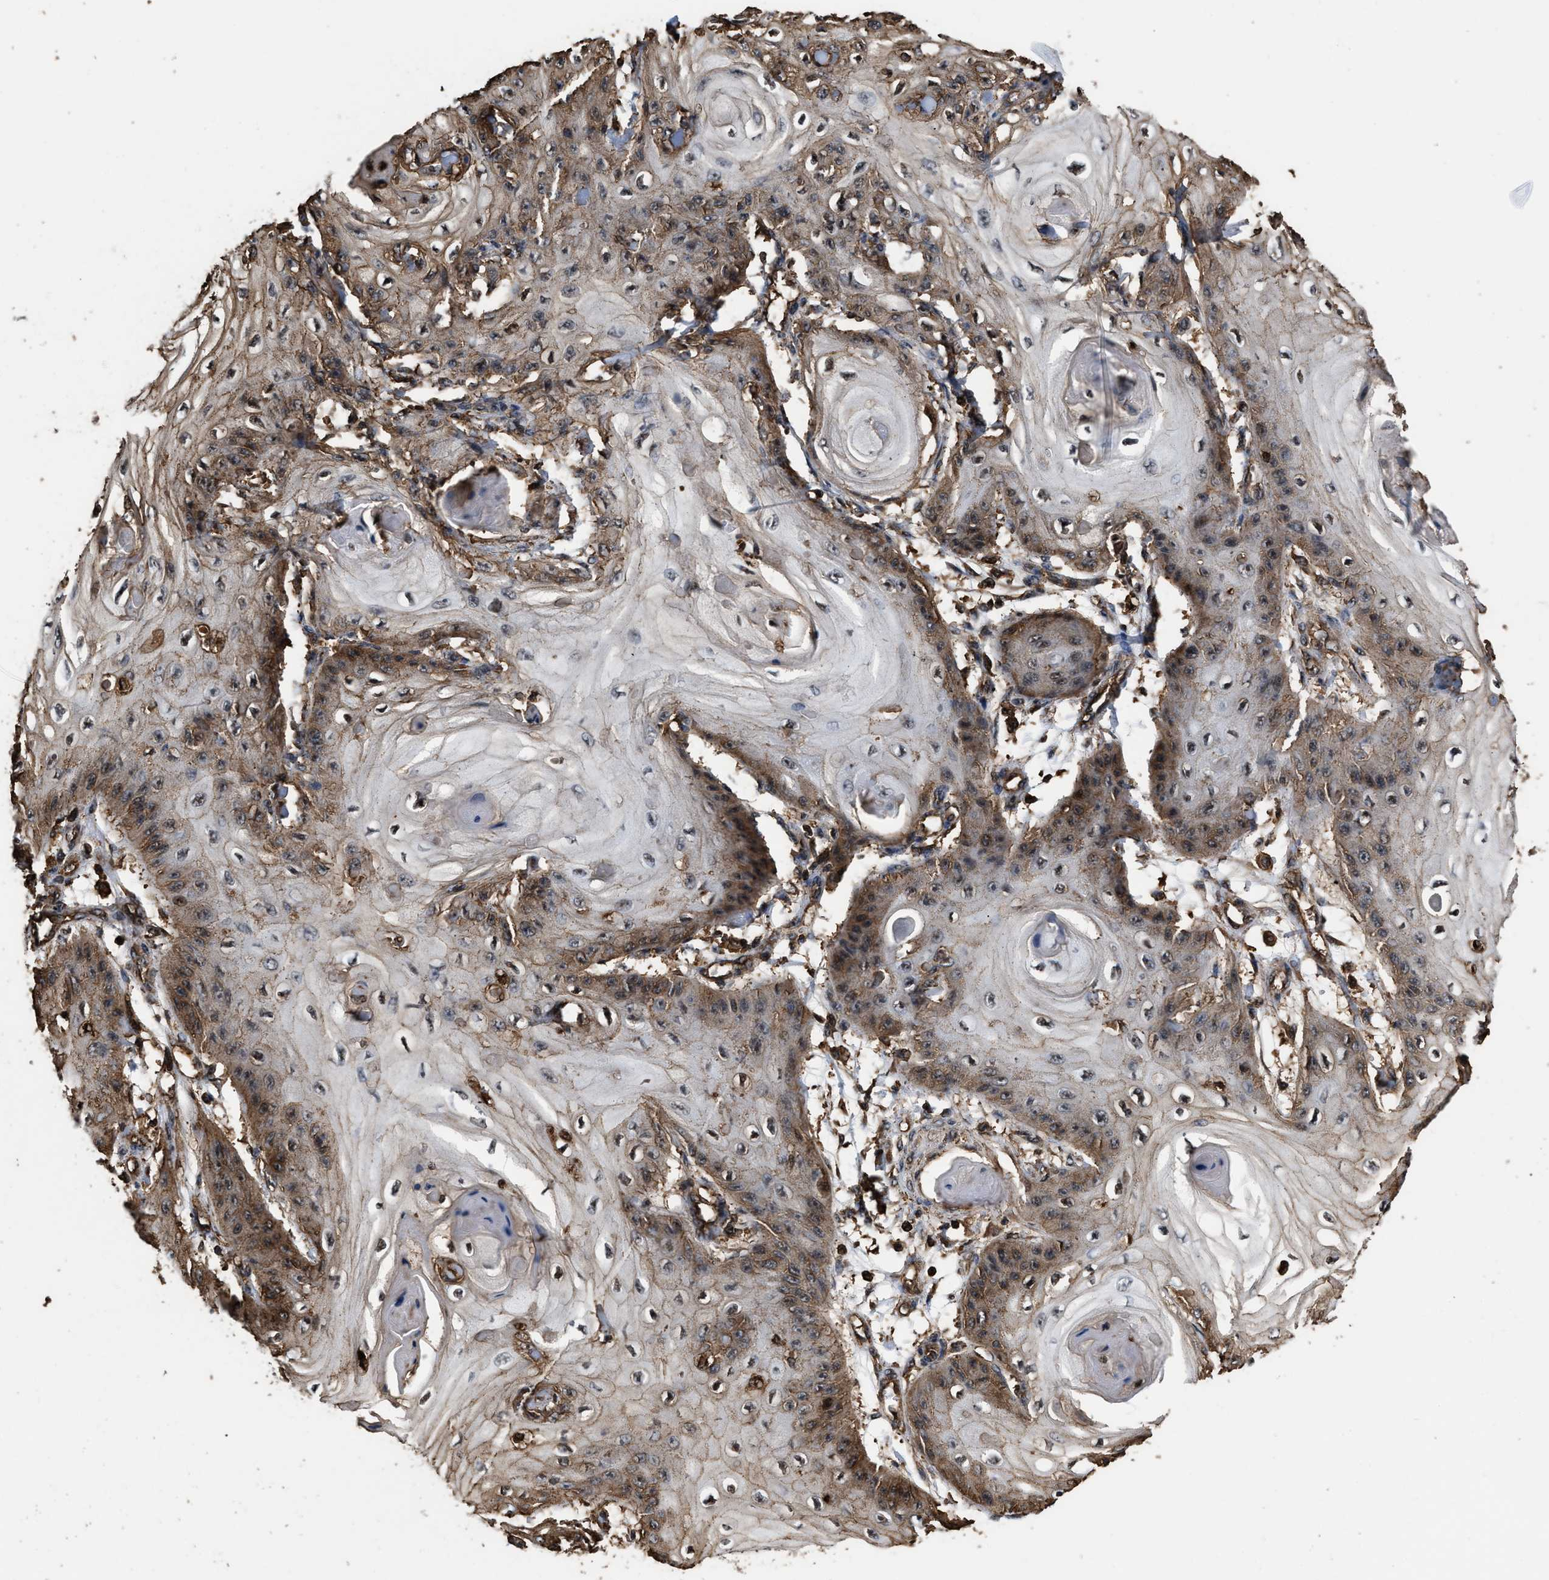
{"staining": {"intensity": "moderate", "quantity": "25%-75%", "location": "cytoplasmic/membranous"}, "tissue": "skin cancer", "cell_type": "Tumor cells", "image_type": "cancer", "snomed": [{"axis": "morphology", "description": "Squamous cell carcinoma, NOS"}, {"axis": "topography", "description": "Skin"}], "caption": "A high-resolution image shows immunohistochemistry staining of skin cancer, which exhibits moderate cytoplasmic/membranous staining in approximately 25%-75% of tumor cells. The staining was performed using DAB (3,3'-diaminobenzidine) to visualize the protein expression in brown, while the nuclei were stained in blue with hematoxylin (Magnification: 20x).", "gene": "KBTBD2", "patient": {"sex": "male", "age": 74}}